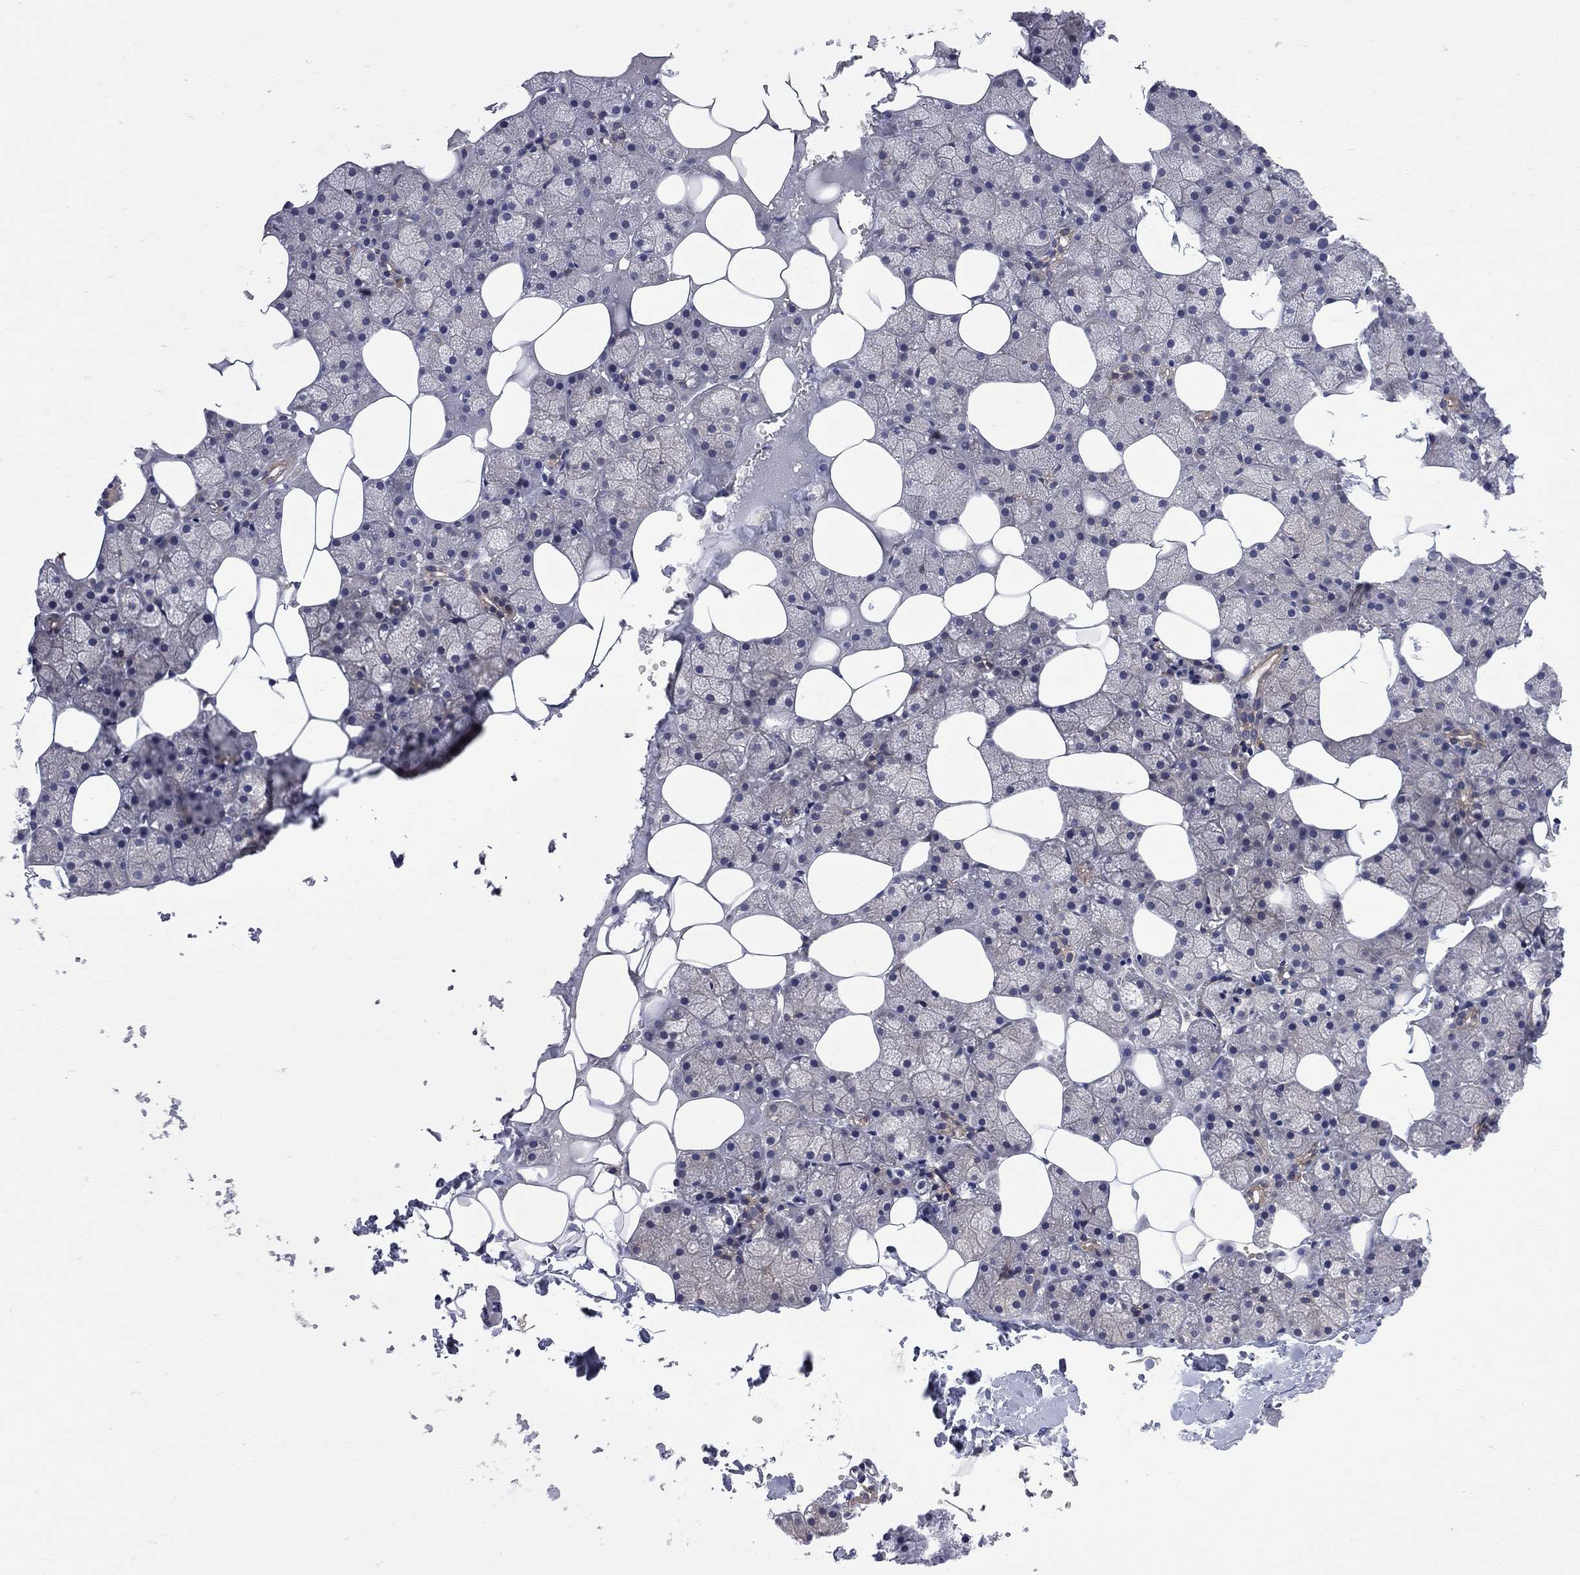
{"staining": {"intensity": "weak", "quantity": "25%-75%", "location": "cytoplasmic/membranous"}, "tissue": "salivary gland", "cell_type": "Glandular cells", "image_type": "normal", "snomed": [{"axis": "morphology", "description": "Normal tissue, NOS"}, {"axis": "topography", "description": "Salivary gland"}], "caption": "The histopathology image demonstrates immunohistochemical staining of normal salivary gland. There is weak cytoplasmic/membranous positivity is present in approximately 25%-75% of glandular cells.", "gene": "CNOT11", "patient": {"sex": "male", "age": 38}}